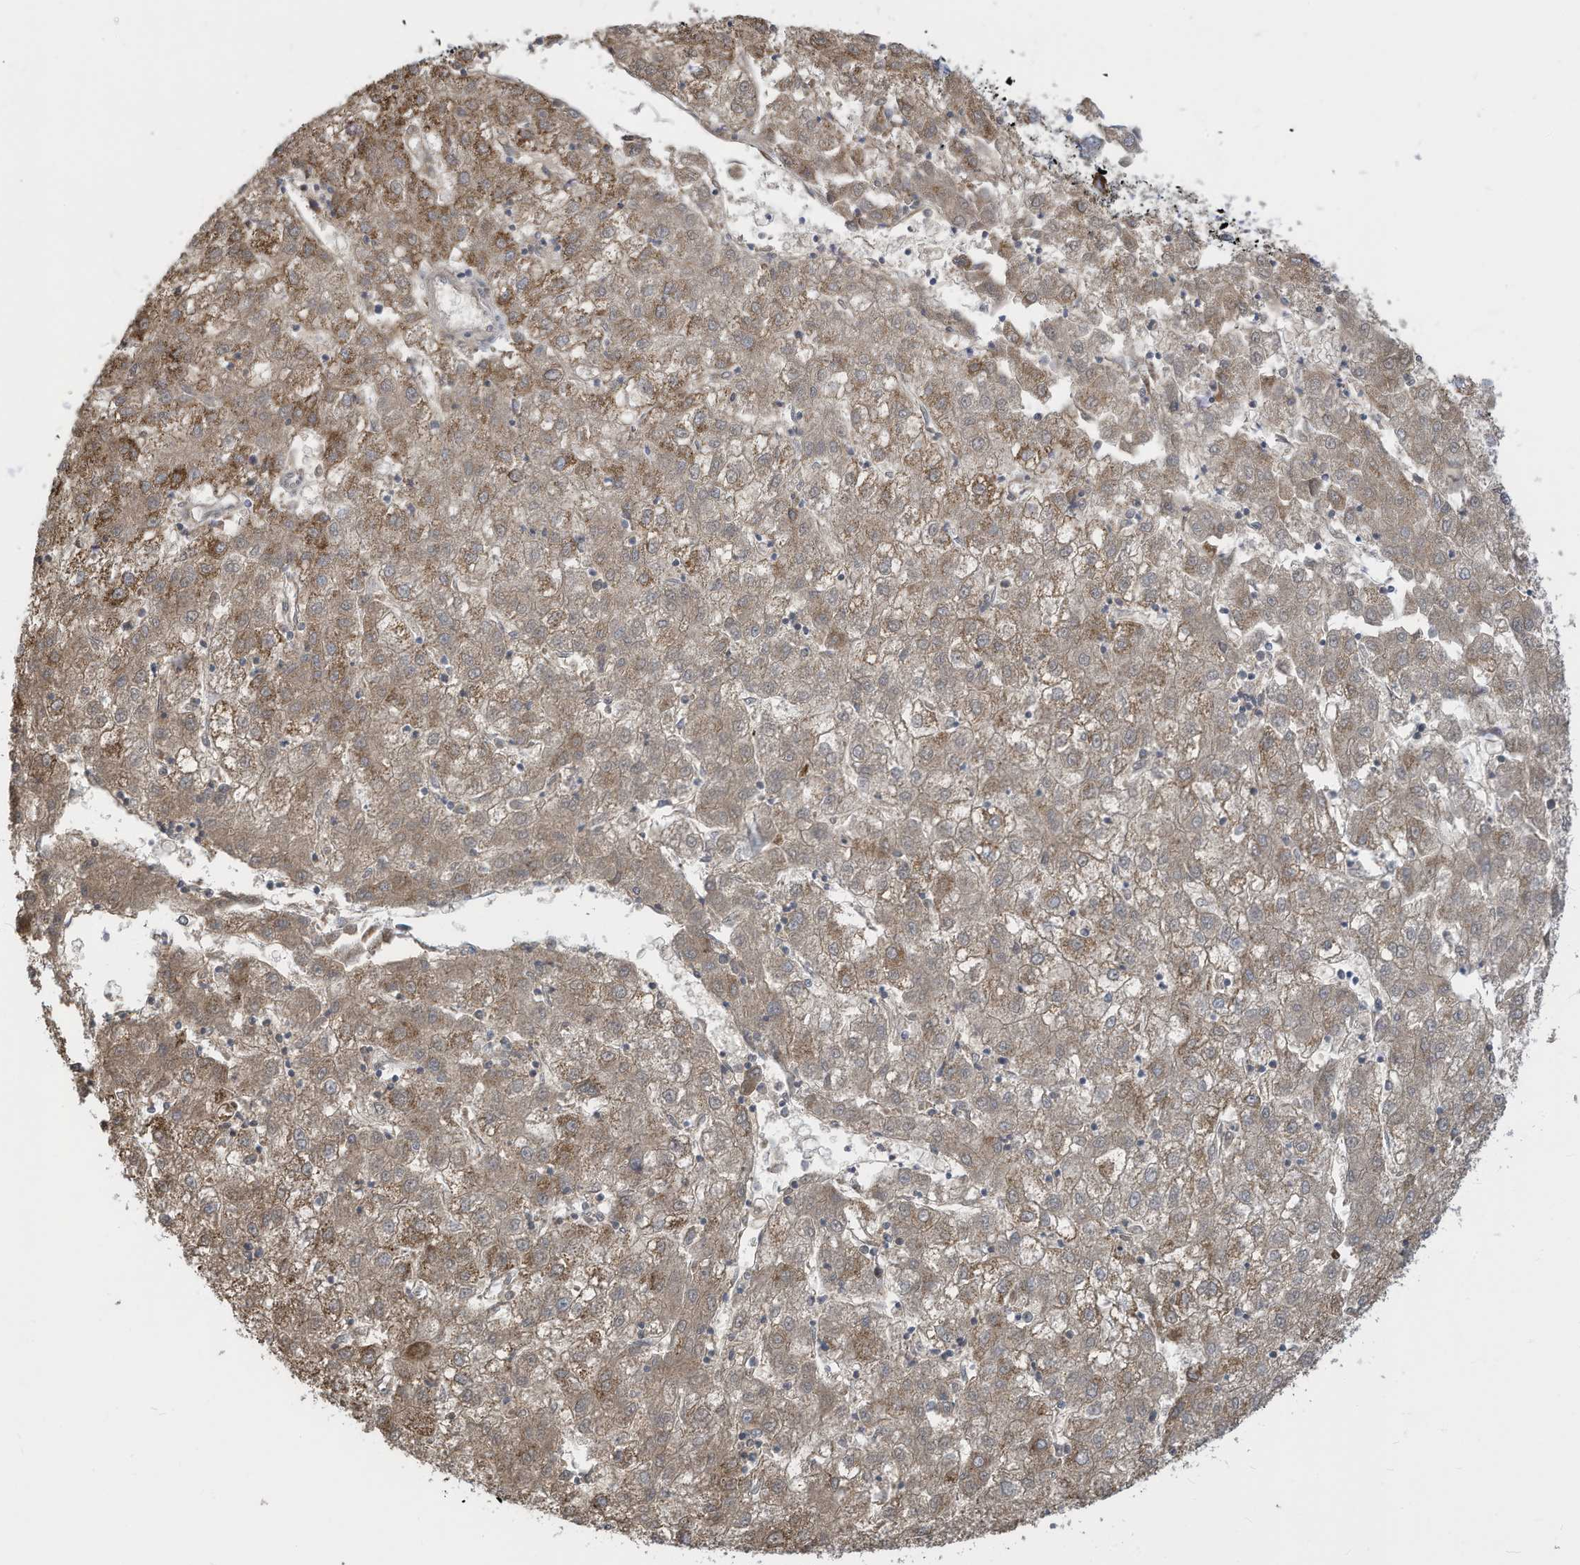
{"staining": {"intensity": "moderate", "quantity": ">75%", "location": "cytoplasmic/membranous"}, "tissue": "liver cancer", "cell_type": "Tumor cells", "image_type": "cancer", "snomed": [{"axis": "morphology", "description": "Carcinoma, Hepatocellular, NOS"}, {"axis": "topography", "description": "Liver"}], "caption": "The histopathology image exhibits a brown stain indicating the presence of a protein in the cytoplasmic/membranous of tumor cells in liver hepatocellular carcinoma.", "gene": "NLN", "patient": {"sex": "male", "age": 72}}